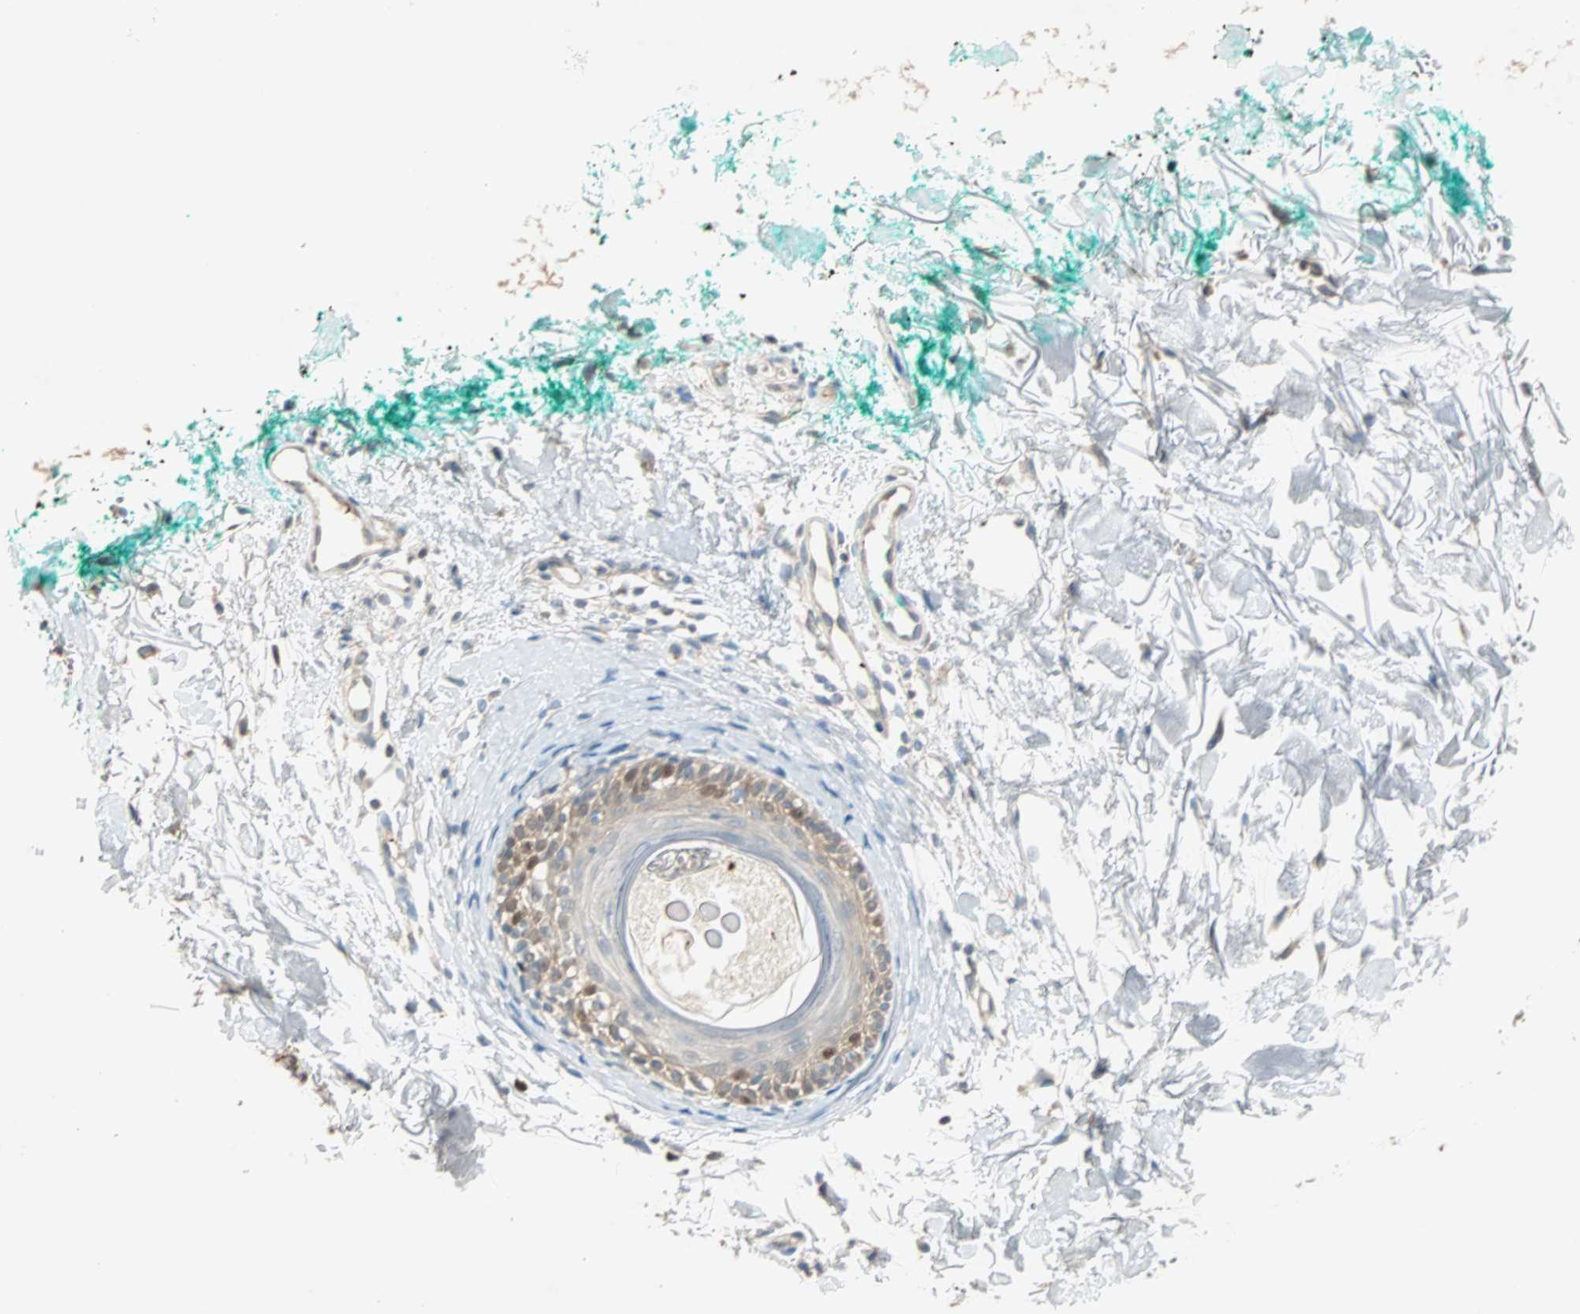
{"staining": {"intensity": "weak", "quantity": ">75%", "location": "cytoplasmic/membranous"}, "tissue": "skin", "cell_type": "Fibroblasts", "image_type": "normal", "snomed": [{"axis": "morphology", "description": "Normal tissue, NOS"}, {"axis": "topography", "description": "Skin"}], "caption": "Immunohistochemistry (DAB (3,3'-diaminobenzidine)) staining of benign skin displays weak cytoplasmic/membranous protein staining in approximately >75% of fibroblasts.", "gene": "RAD18", "patient": {"sex": "male", "age": 71}}